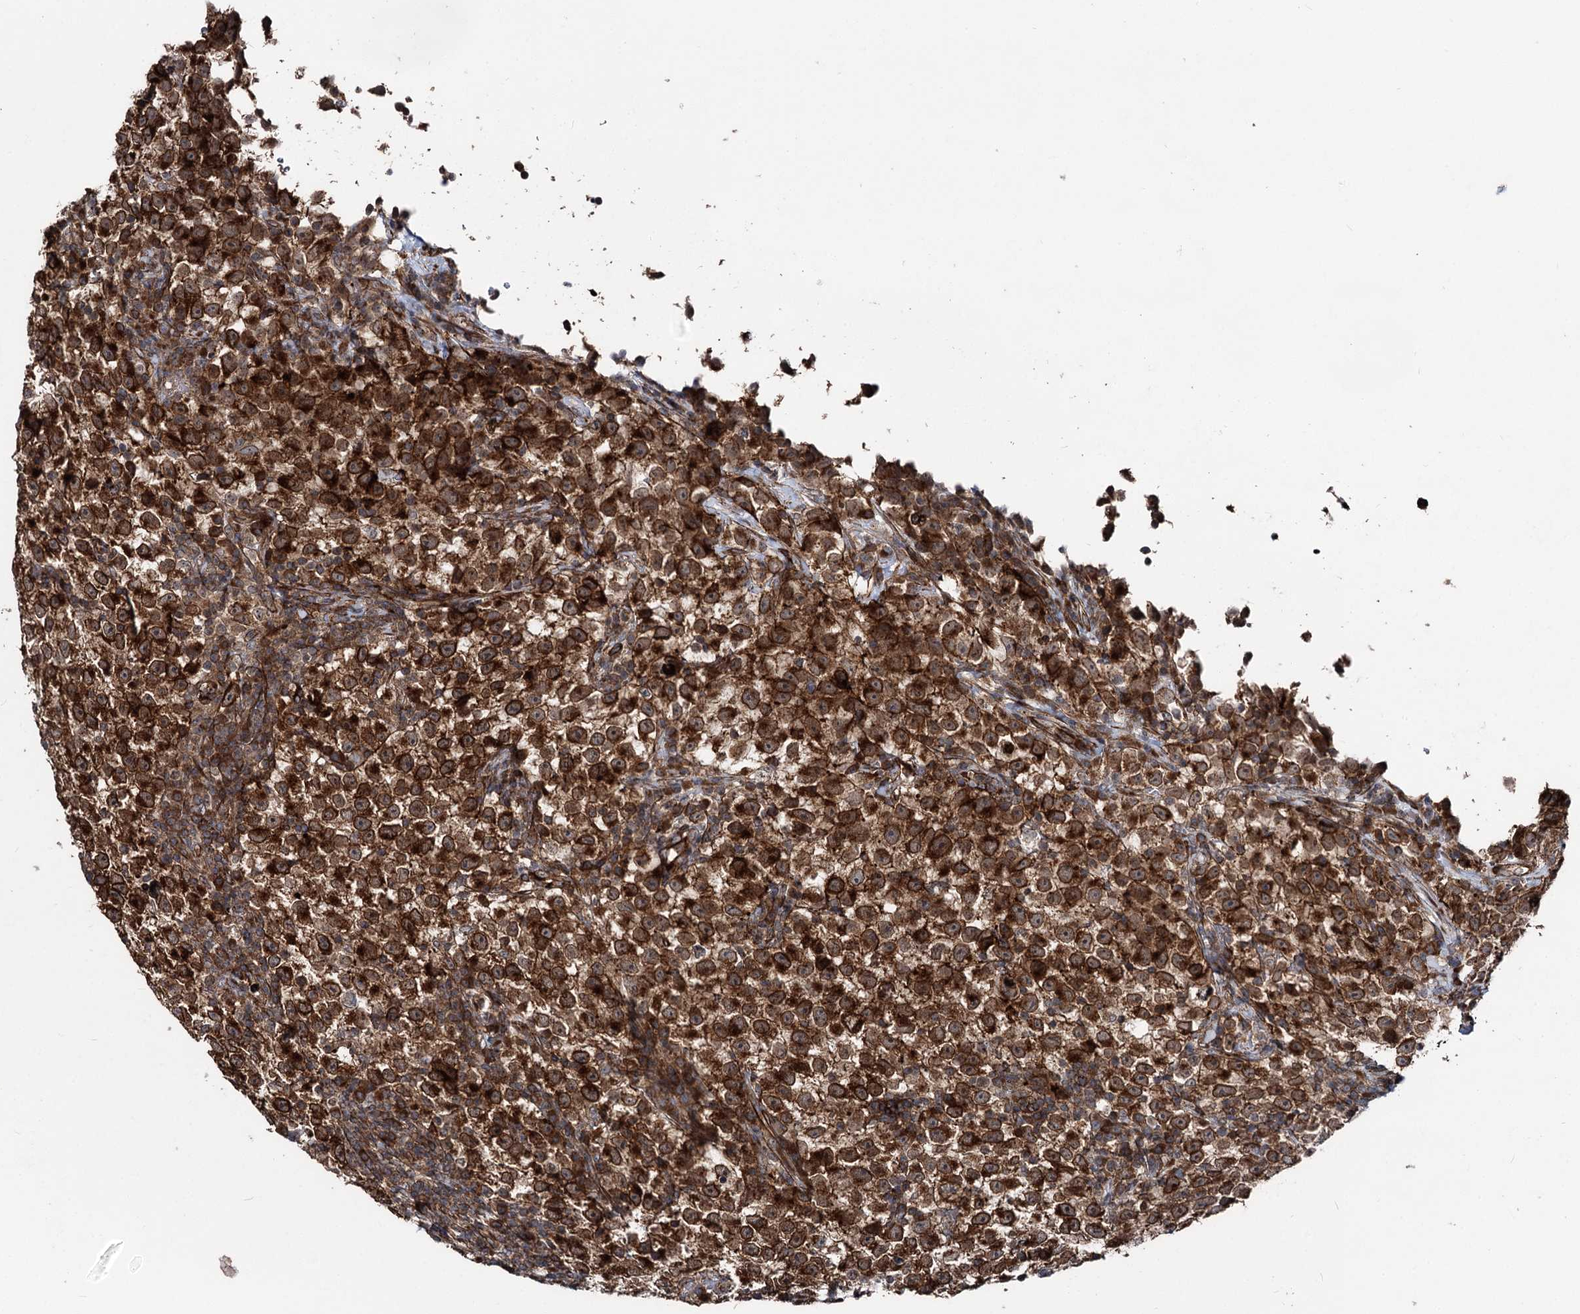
{"staining": {"intensity": "strong", "quantity": ">75%", "location": "cytoplasmic/membranous"}, "tissue": "testis cancer", "cell_type": "Tumor cells", "image_type": "cancer", "snomed": [{"axis": "morphology", "description": "Seminoma, NOS"}, {"axis": "topography", "description": "Testis"}], "caption": "Immunohistochemistry of human testis seminoma reveals high levels of strong cytoplasmic/membranous staining in approximately >75% of tumor cells. The staining was performed using DAB (3,3'-diaminobenzidine), with brown indicating positive protein expression. Nuclei are stained blue with hematoxylin.", "gene": "ITFG2", "patient": {"sex": "male", "age": 22}}